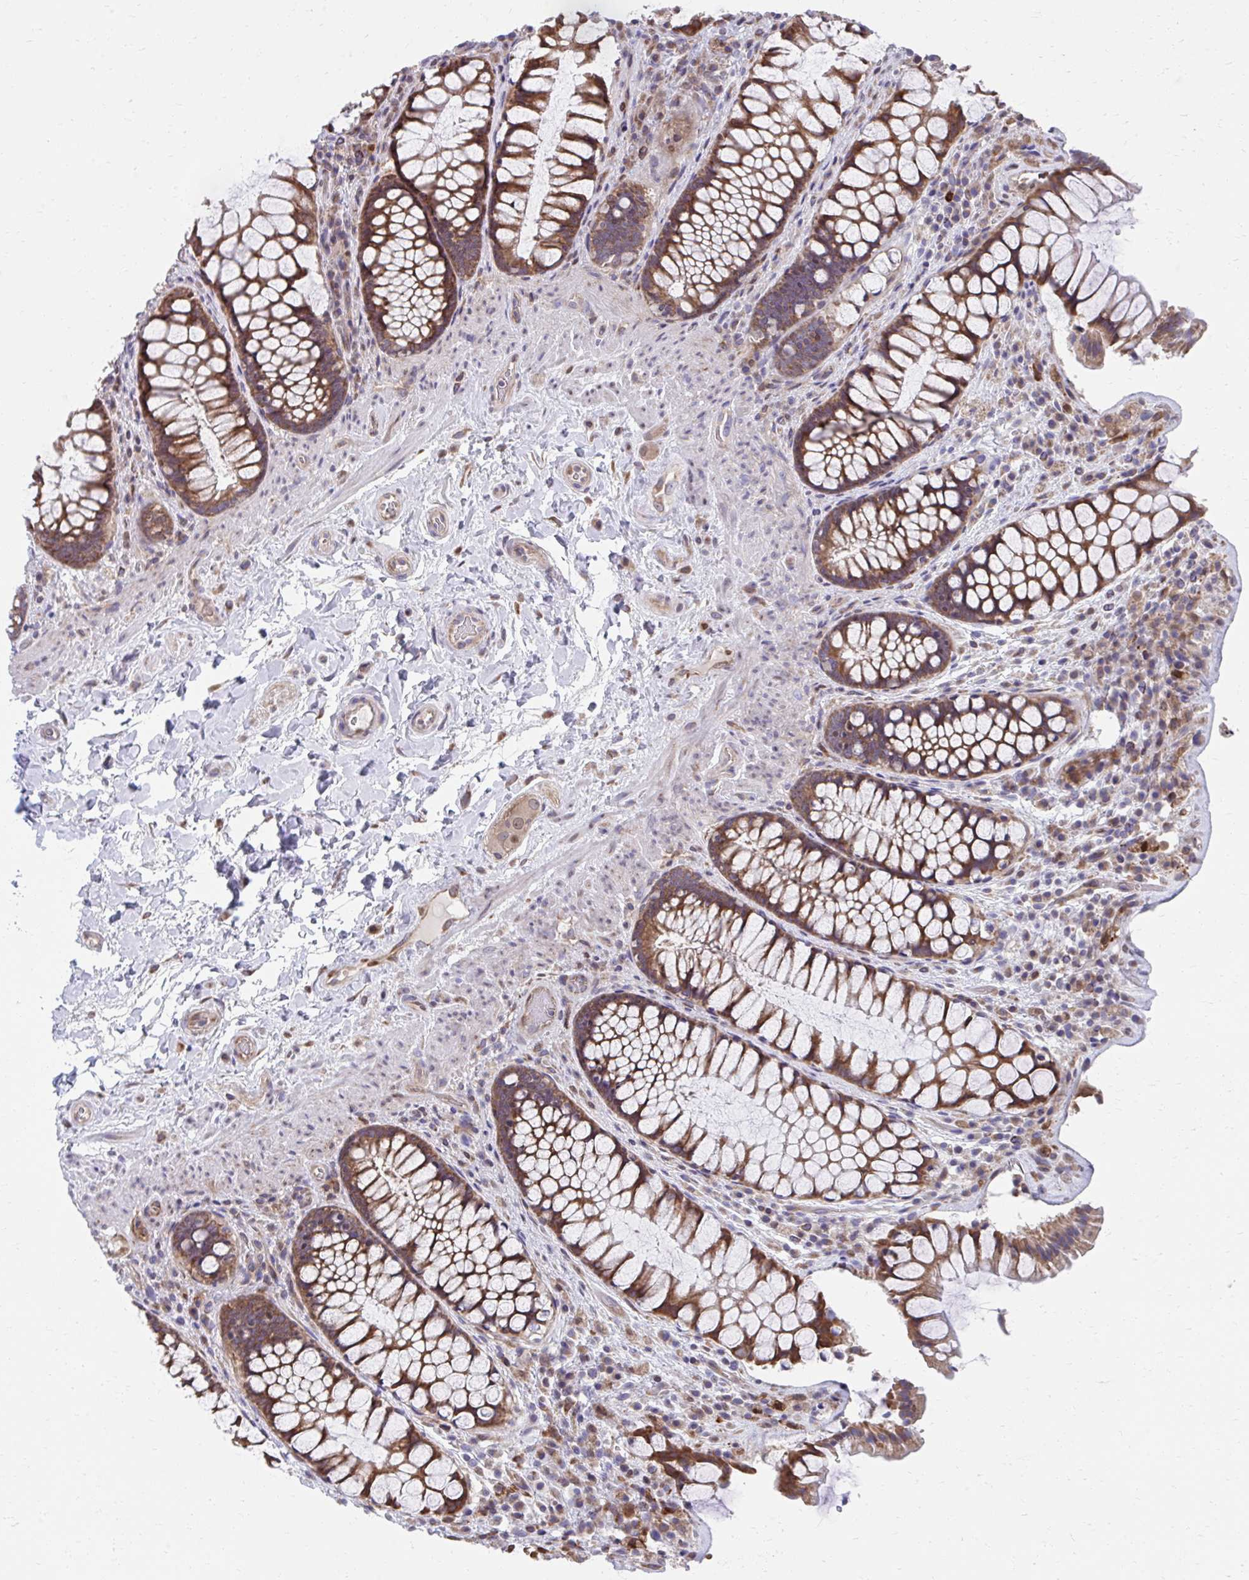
{"staining": {"intensity": "moderate", "quantity": ">75%", "location": "cytoplasmic/membranous"}, "tissue": "rectum", "cell_type": "Glandular cells", "image_type": "normal", "snomed": [{"axis": "morphology", "description": "Normal tissue, NOS"}, {"axis": "topography", "description": "Rectum"}], "caption": "A brown stain labels moderate cytoplasmic/membranous positivity of a protein in glandular cells of normal human rectum. (brown staining indicates protein expression, while blue staining denotes nuclei).", "gene": "ZNF778", "patient": {"sex": "female", "age": 58}}